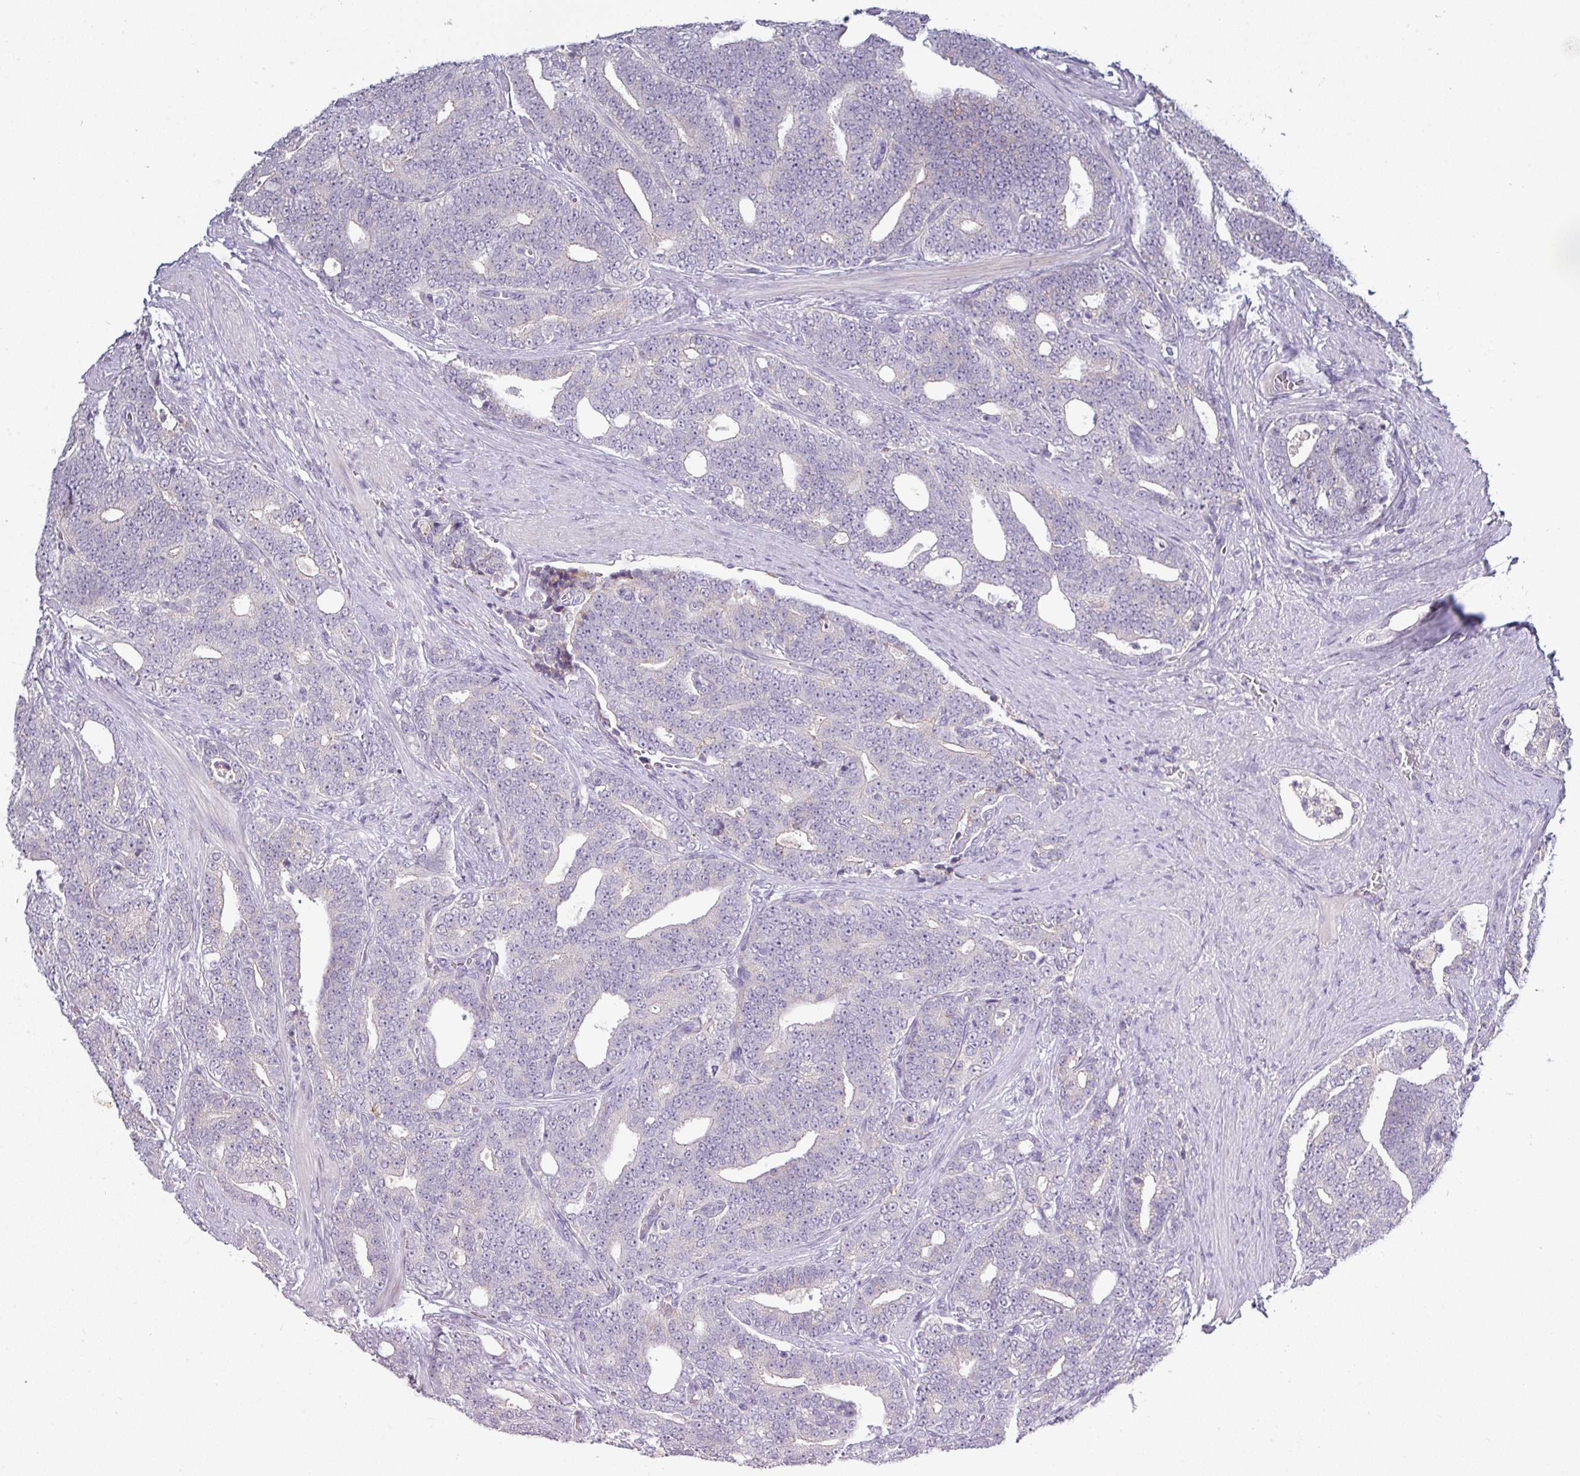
{"staining": {"intensity": "negative", "quantity": "none", "location": "none"}, "tissue": "prostate cancer", "cell_type": "Tumor cells", "image_type": "cancer", "snomed": [{"axis": "morphology", "description": "Adenocarcinoma, High grade"}, {"axis": "topography", "description": "Prostate and seminal vesicle, NOS"}], "caption": "Immunohistochemistry (IHC) histopathology image of neoplastic tissue: human prostate cancer stained with DAB demonstrates no significant protein staining in tumor cells. (DAB IHC, high magnification).", "gene": "SLC26A9", "patient": {"sex": "male", "age": 67}}